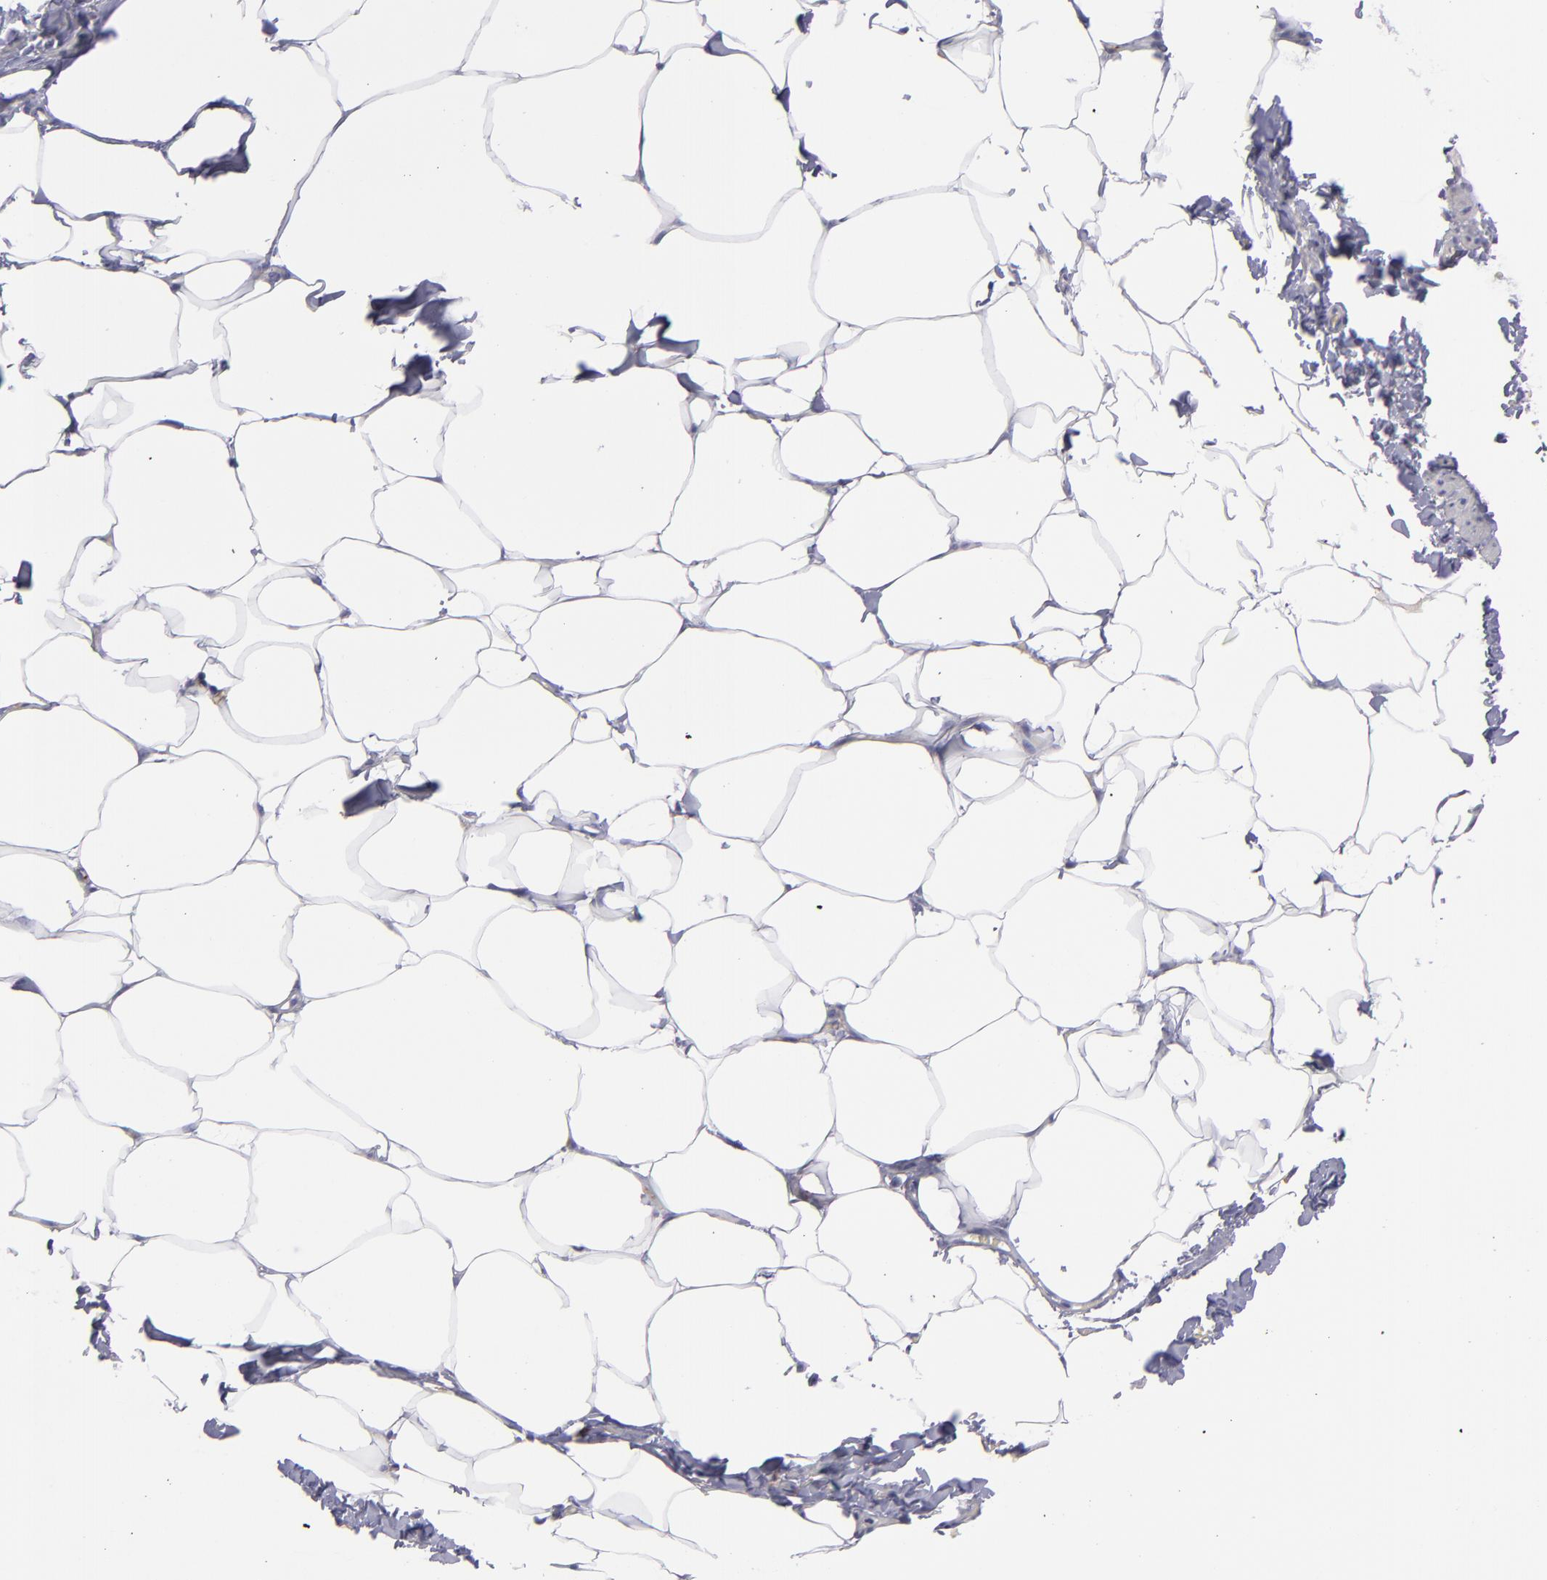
{"staining": {"intensity": "negative", "quantity": "none", "location": "none"}, "tissue": "adipose tissue", "cell_type": "Adipocytes", "image_type": "normal", "snomed": [{"axis": "morphology", "description": "Normal tissue, NOS"}, {"axis": "topography", "description": "Vascular tissue"}], "caption": "This is an immunohistochemistry (IHC) image of benign adipose tissue. There is no expression in adipocytes.", "gene": "ACE", "patient": {"sex": "male", "age": 41}}